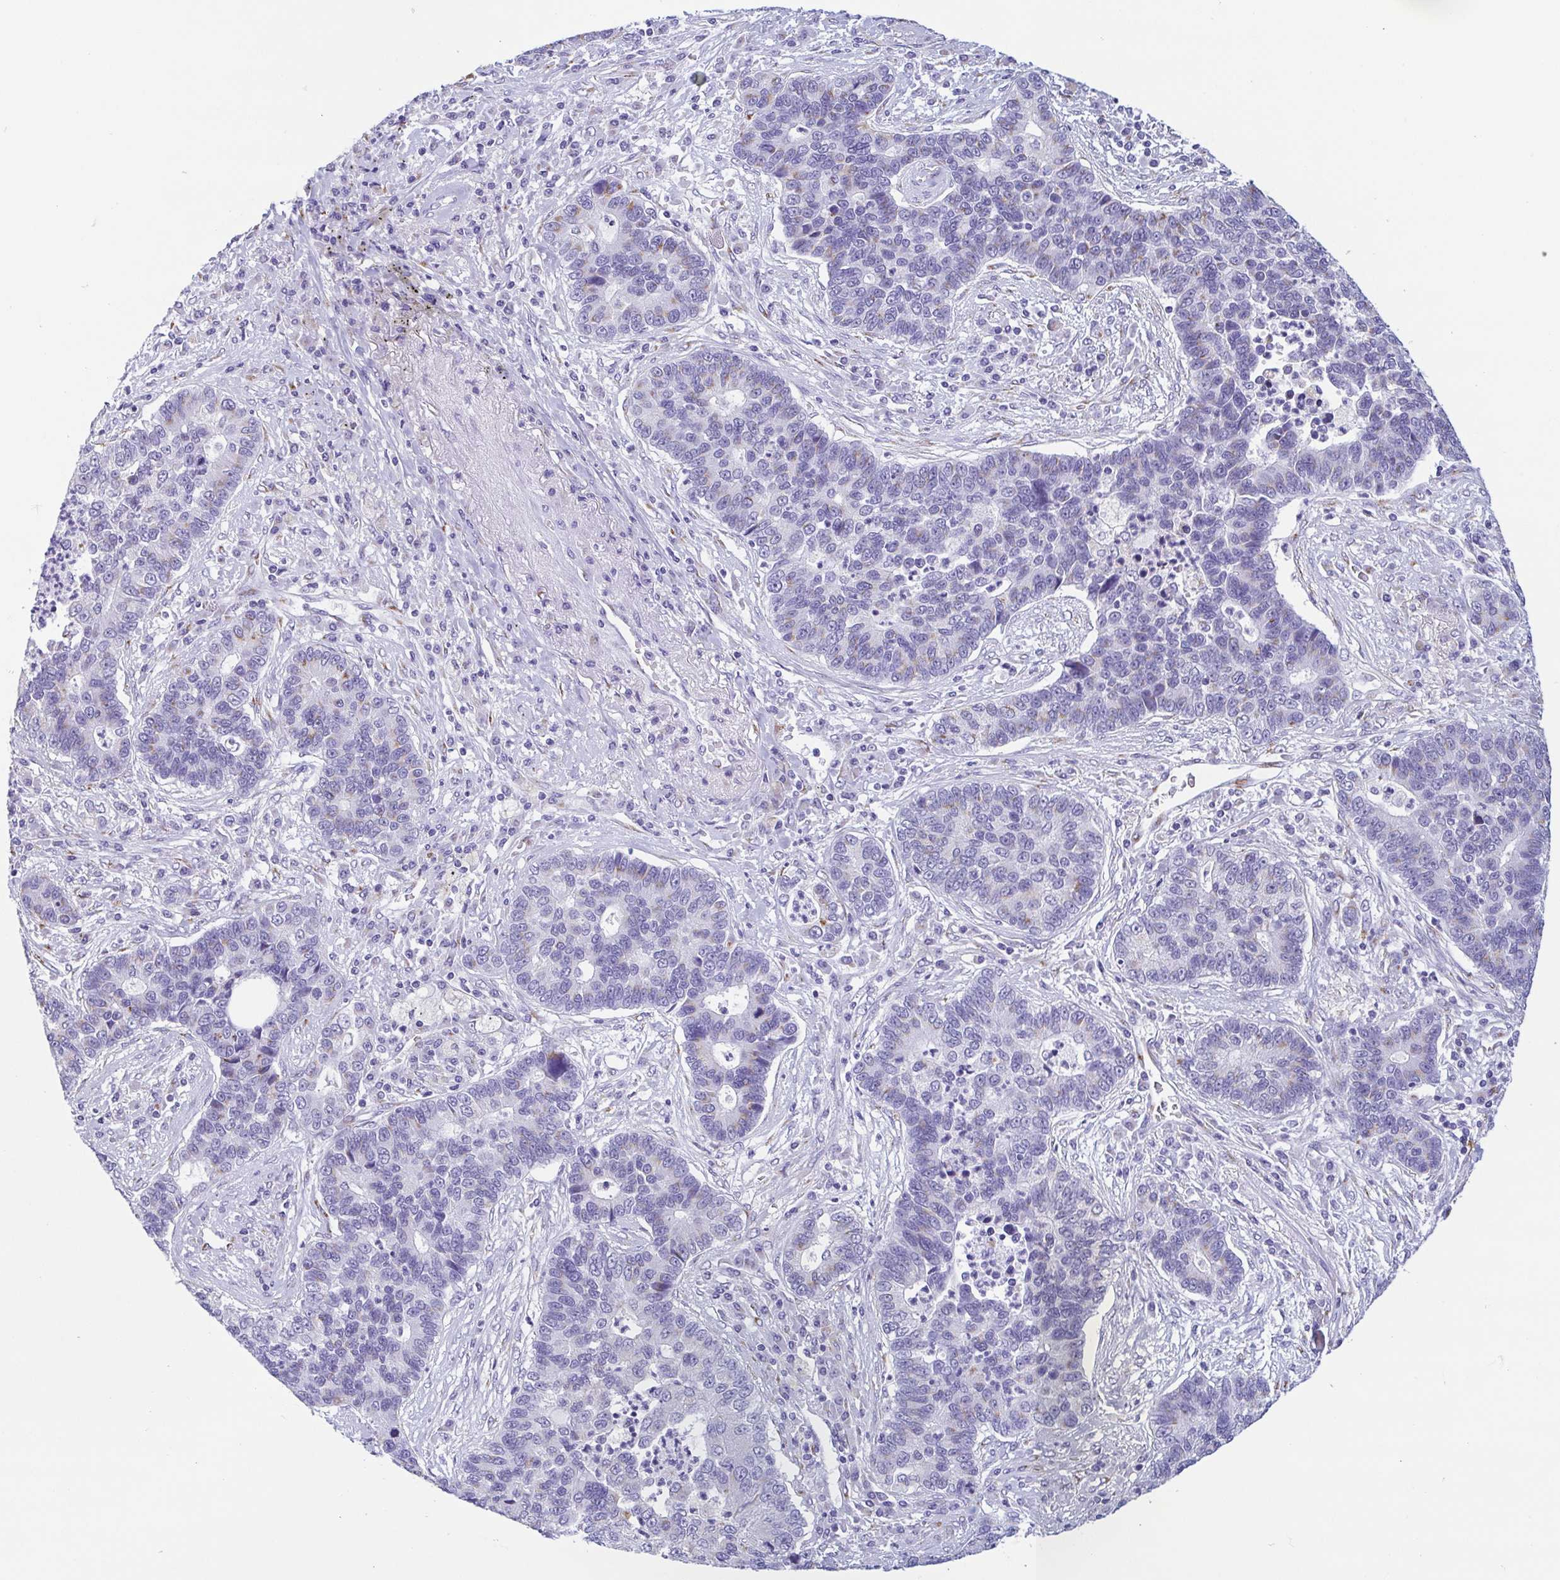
{"staining": {"intensity": "negative", "quantity": "none", "location": "none"}, "tissue": "lung cancer", "cell_type": "Tumor cells", "image_type": "cancer", "snomed": [{"axis": "morphology", "description": "Adenocarcinoma, NOS"}, {"axis": "topography", "description": "Lung"}], "caption": "Immunohistochemical staining of human lung cancer (adenocarcinoma) displays no significant expression in tumor cells.", "gene": "SULT1B1", "patient": {"sex": "female", "age": 57}}